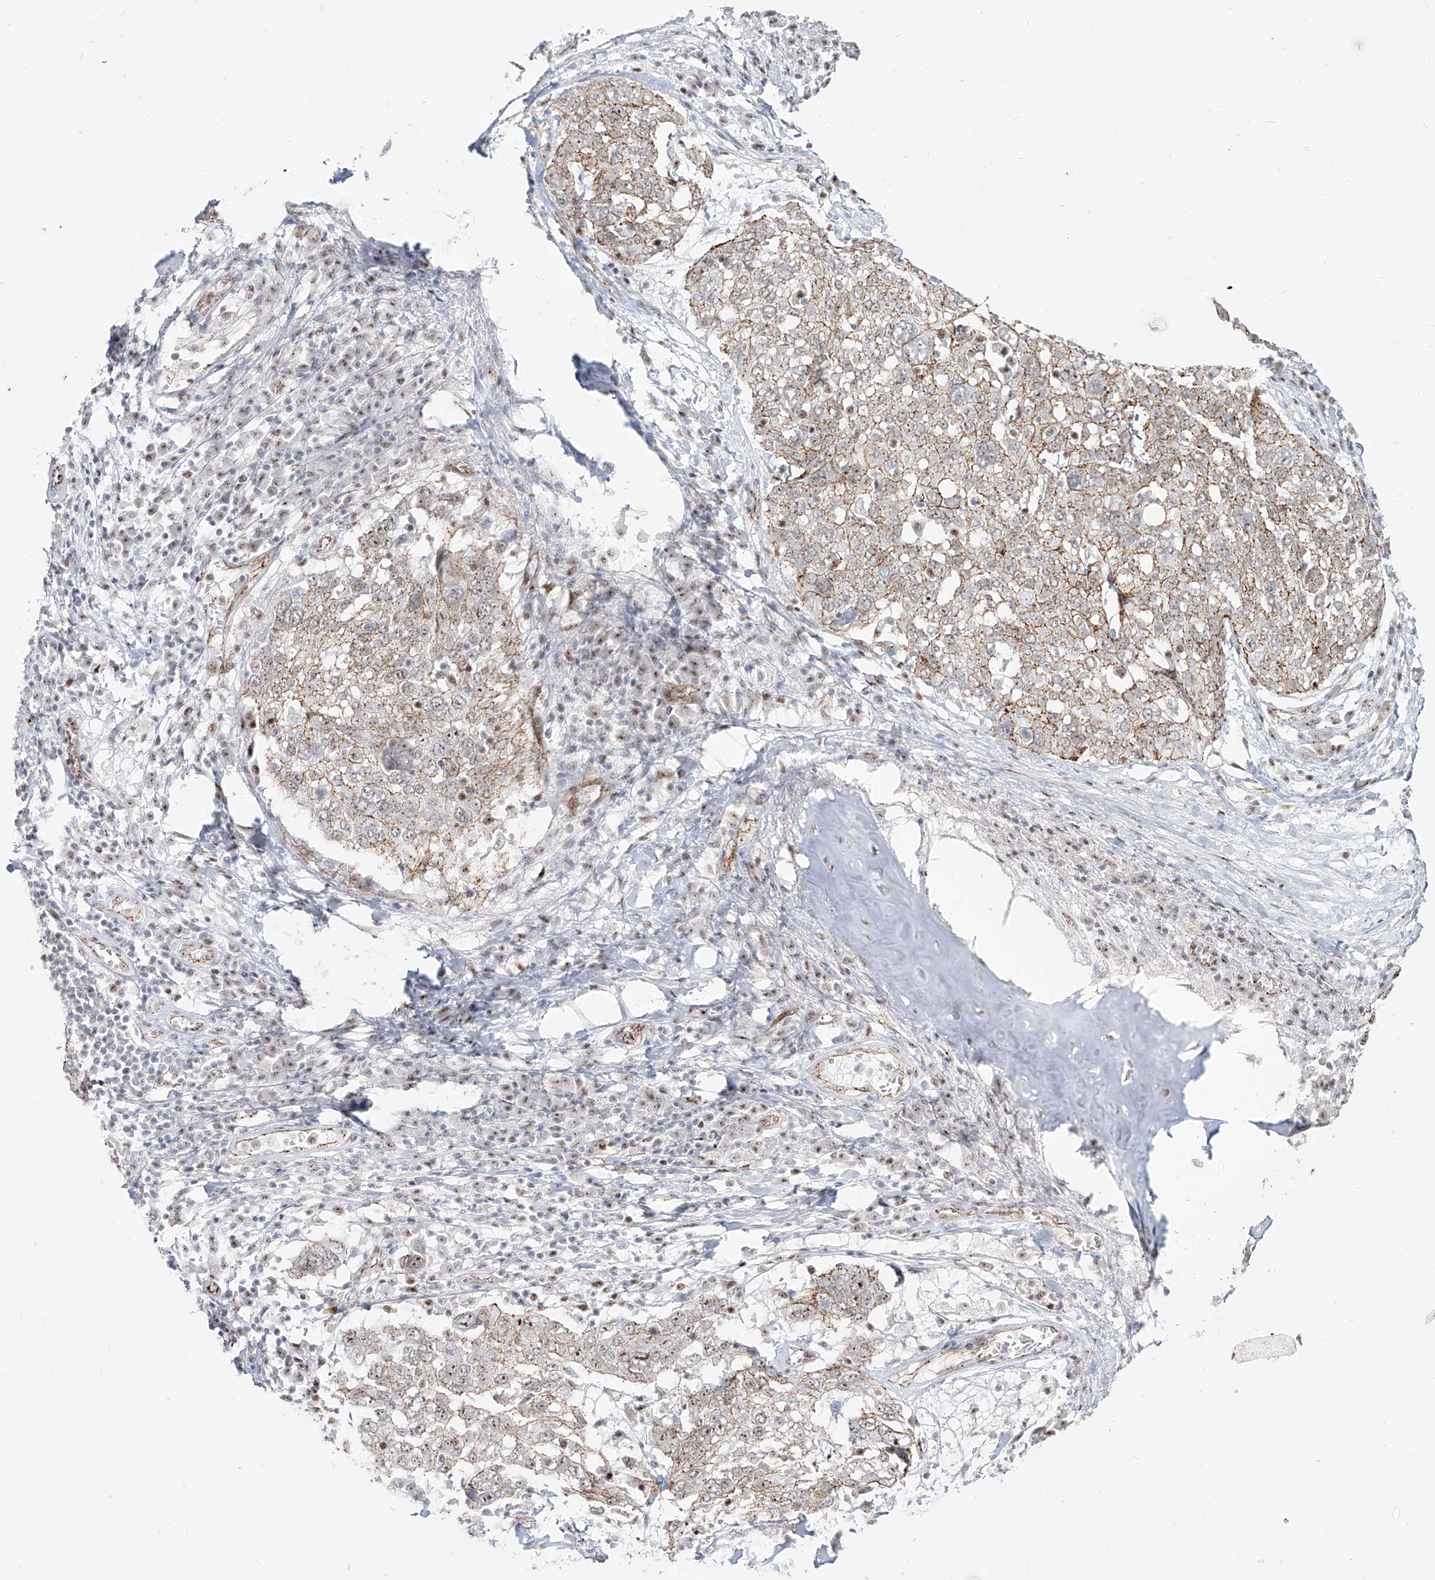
{"staining": {"intensity": "weak", "quantity": "25%-75%", "location": "cytoplasmic/membranous,nuclear"}, "tissue": "lung cancer", "cell_type": "Tumor cells", "image_type": "cancer", "snomed": [{"axis": "morphology", "description": "Squamous cell carcinoma, NOS"}, {"axis": "topography", "description": "Lung"}], "caption": "Immunohistochemistry histopathology image of neoplastic tissue: lung cancer (squamous cell carcinoma) stained using immunohistochemistry (IHC) demonstrates low levels of weak protein expression localized specifically in the cytoplasmic/membranous and nuclear of tumor cells, appearing as a cytoplasmic/membranous and nuclear brown color.", "gene": "ZNF710", "patient": {"sex": "male", "age": 65}}